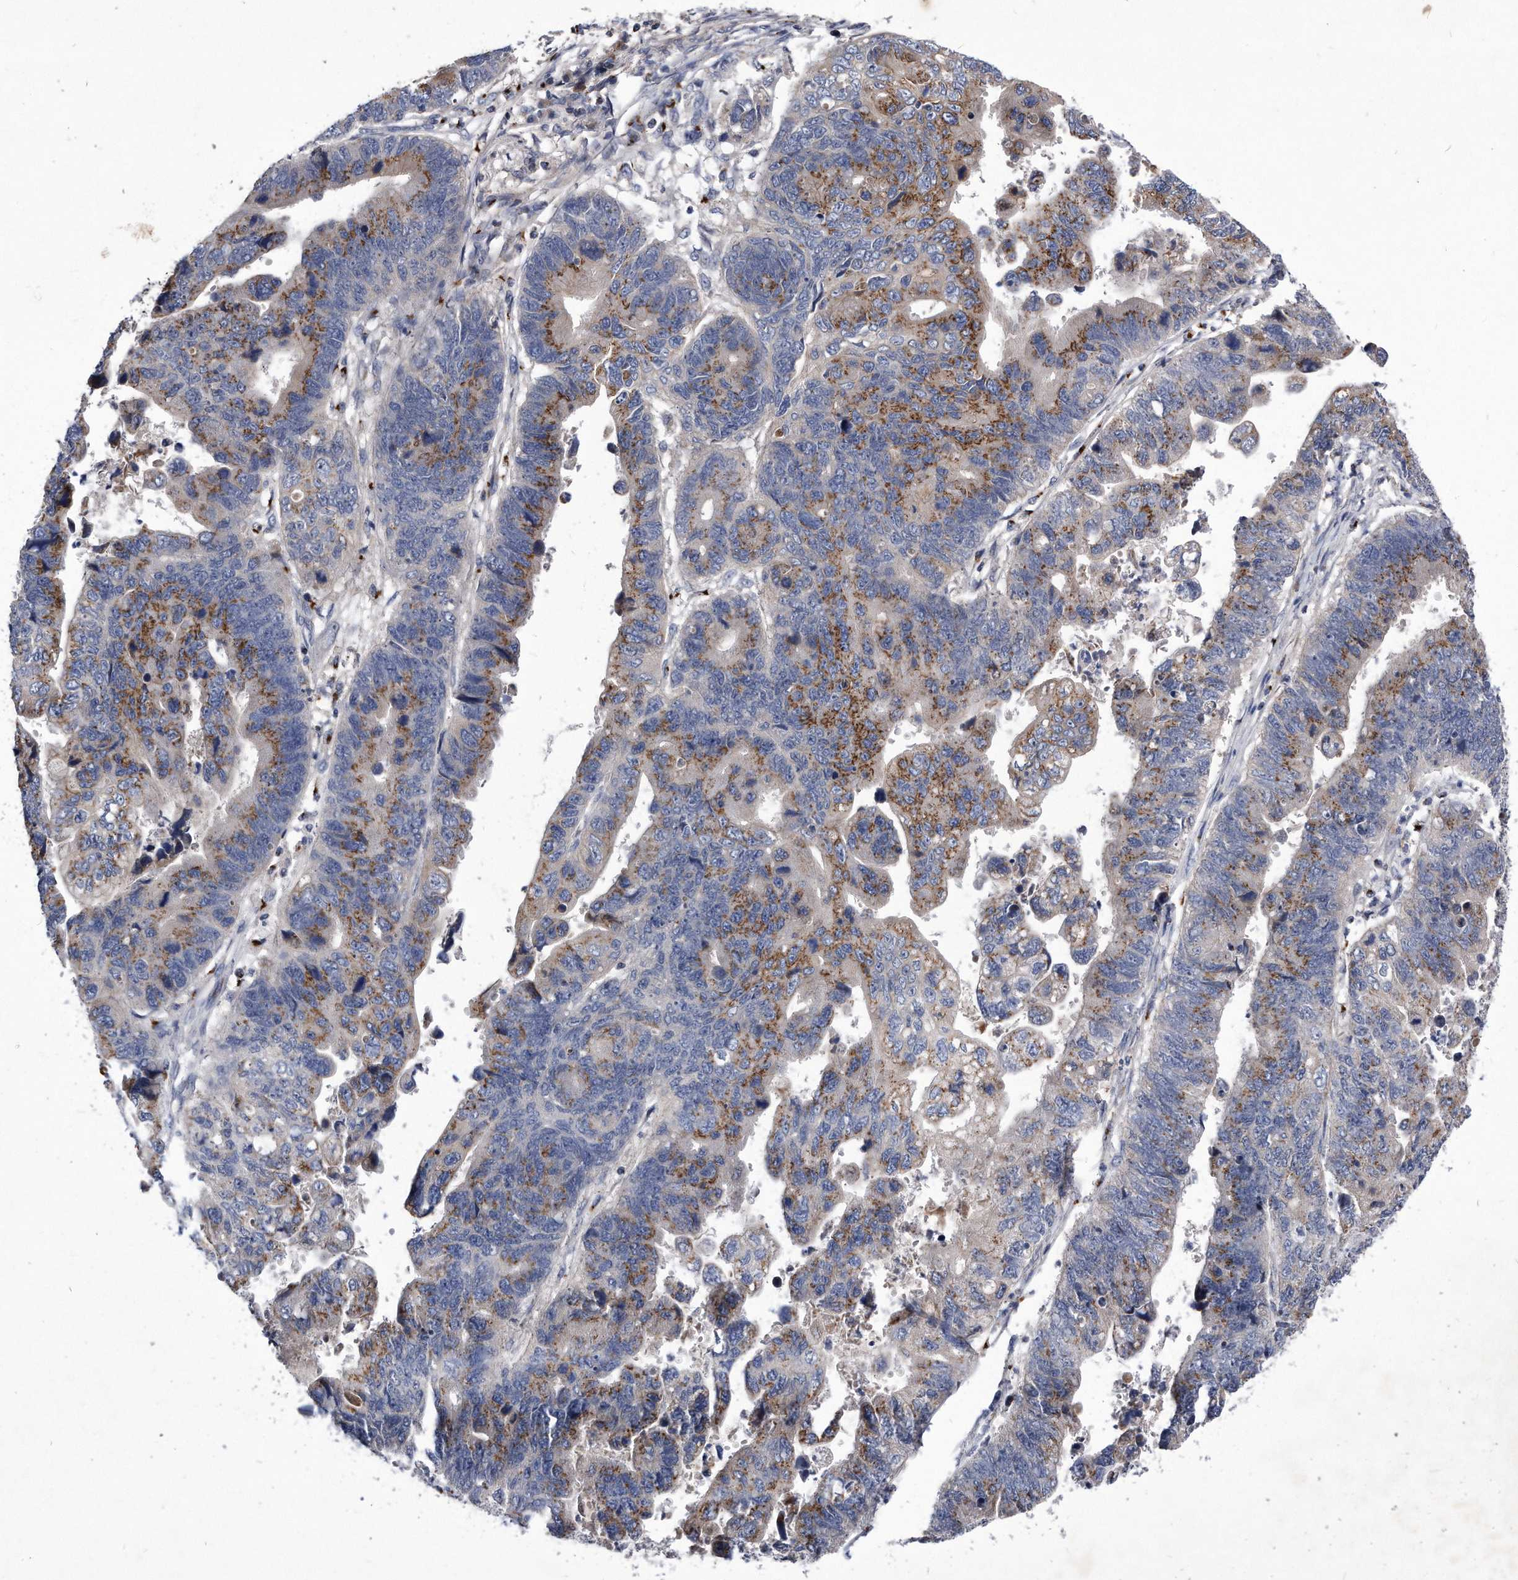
{"staining": {"intensity": "moderate", "quantity": ">75%", "location": "cytoplasmic/membranous"}, "tissue": "stomach cancer", "cell_type": "Tumor cells", "image_type": "cancer", "snomed": [{"axis": "morphology", "description": "Adenocarcinoma, NOS"}, {"axis": "topography", "description": "Stomach"}], "caption": "This is an image of immunohistochemistry staining of stomach adenocarcinoma, which shows moderate staining in the cytoplasmic/membranous of tumor cells.", "gene": "MGAT4A", "patient": {"sex": "male", "age": 59}}